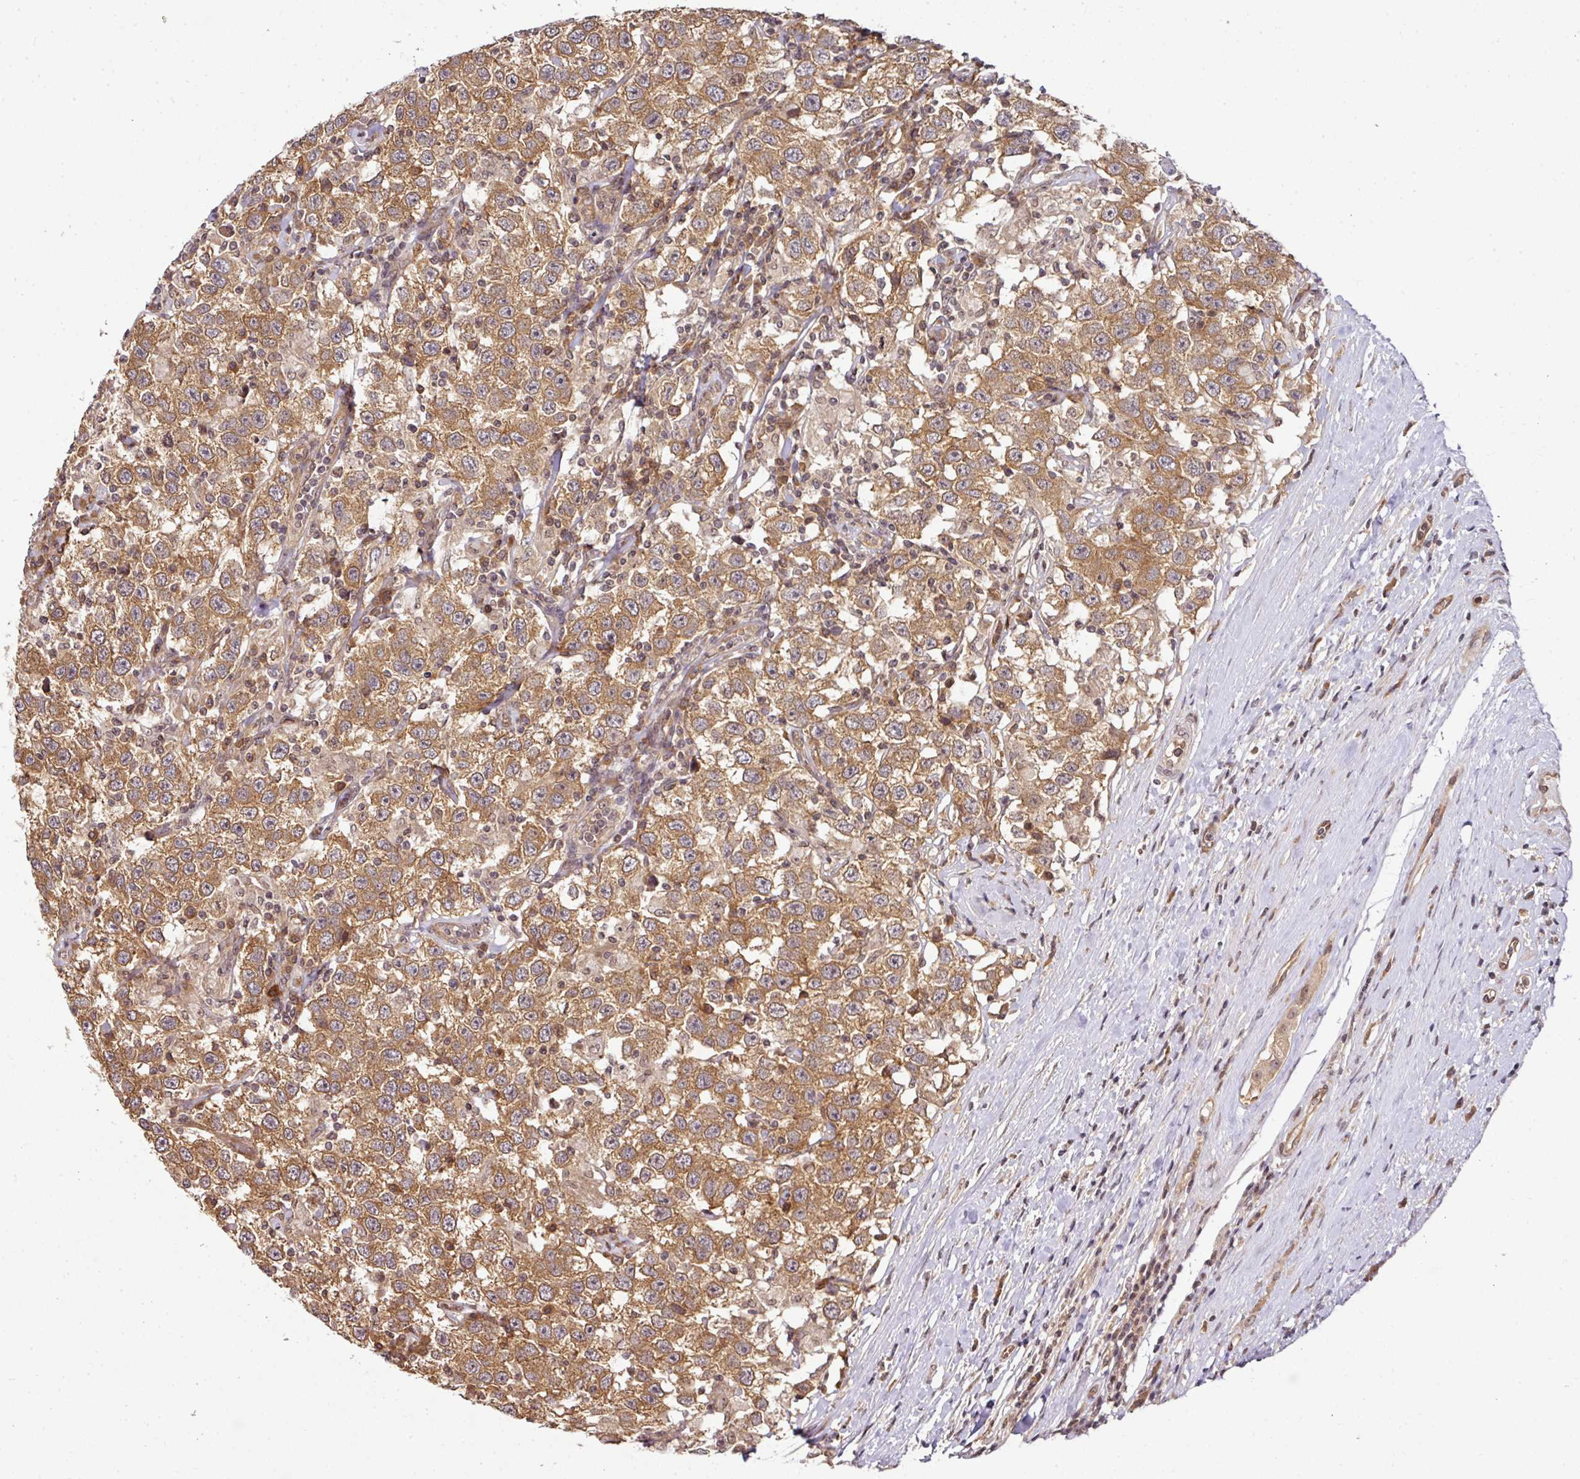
{"staining": {"intensity": "moderate", "quantity": ">75%", "location": "cytoplasmic/membranous"}, "tissue": "testis cancer", "cell_type": "Tumor cells", "image_type": "cancer", "snomed": [{"axis": "morphology", "description": "Seminoma, NOS"}, {"axis": "topography", "description": "Testis"}], "caption": "Immunohistochemical staining of testis seminoma shows moderate cytoplasmic/membranous protein expression in about >75% of tumor cells.", "gene": "ANKRD18A", "patient": {"sex": "male", "age": 41}}